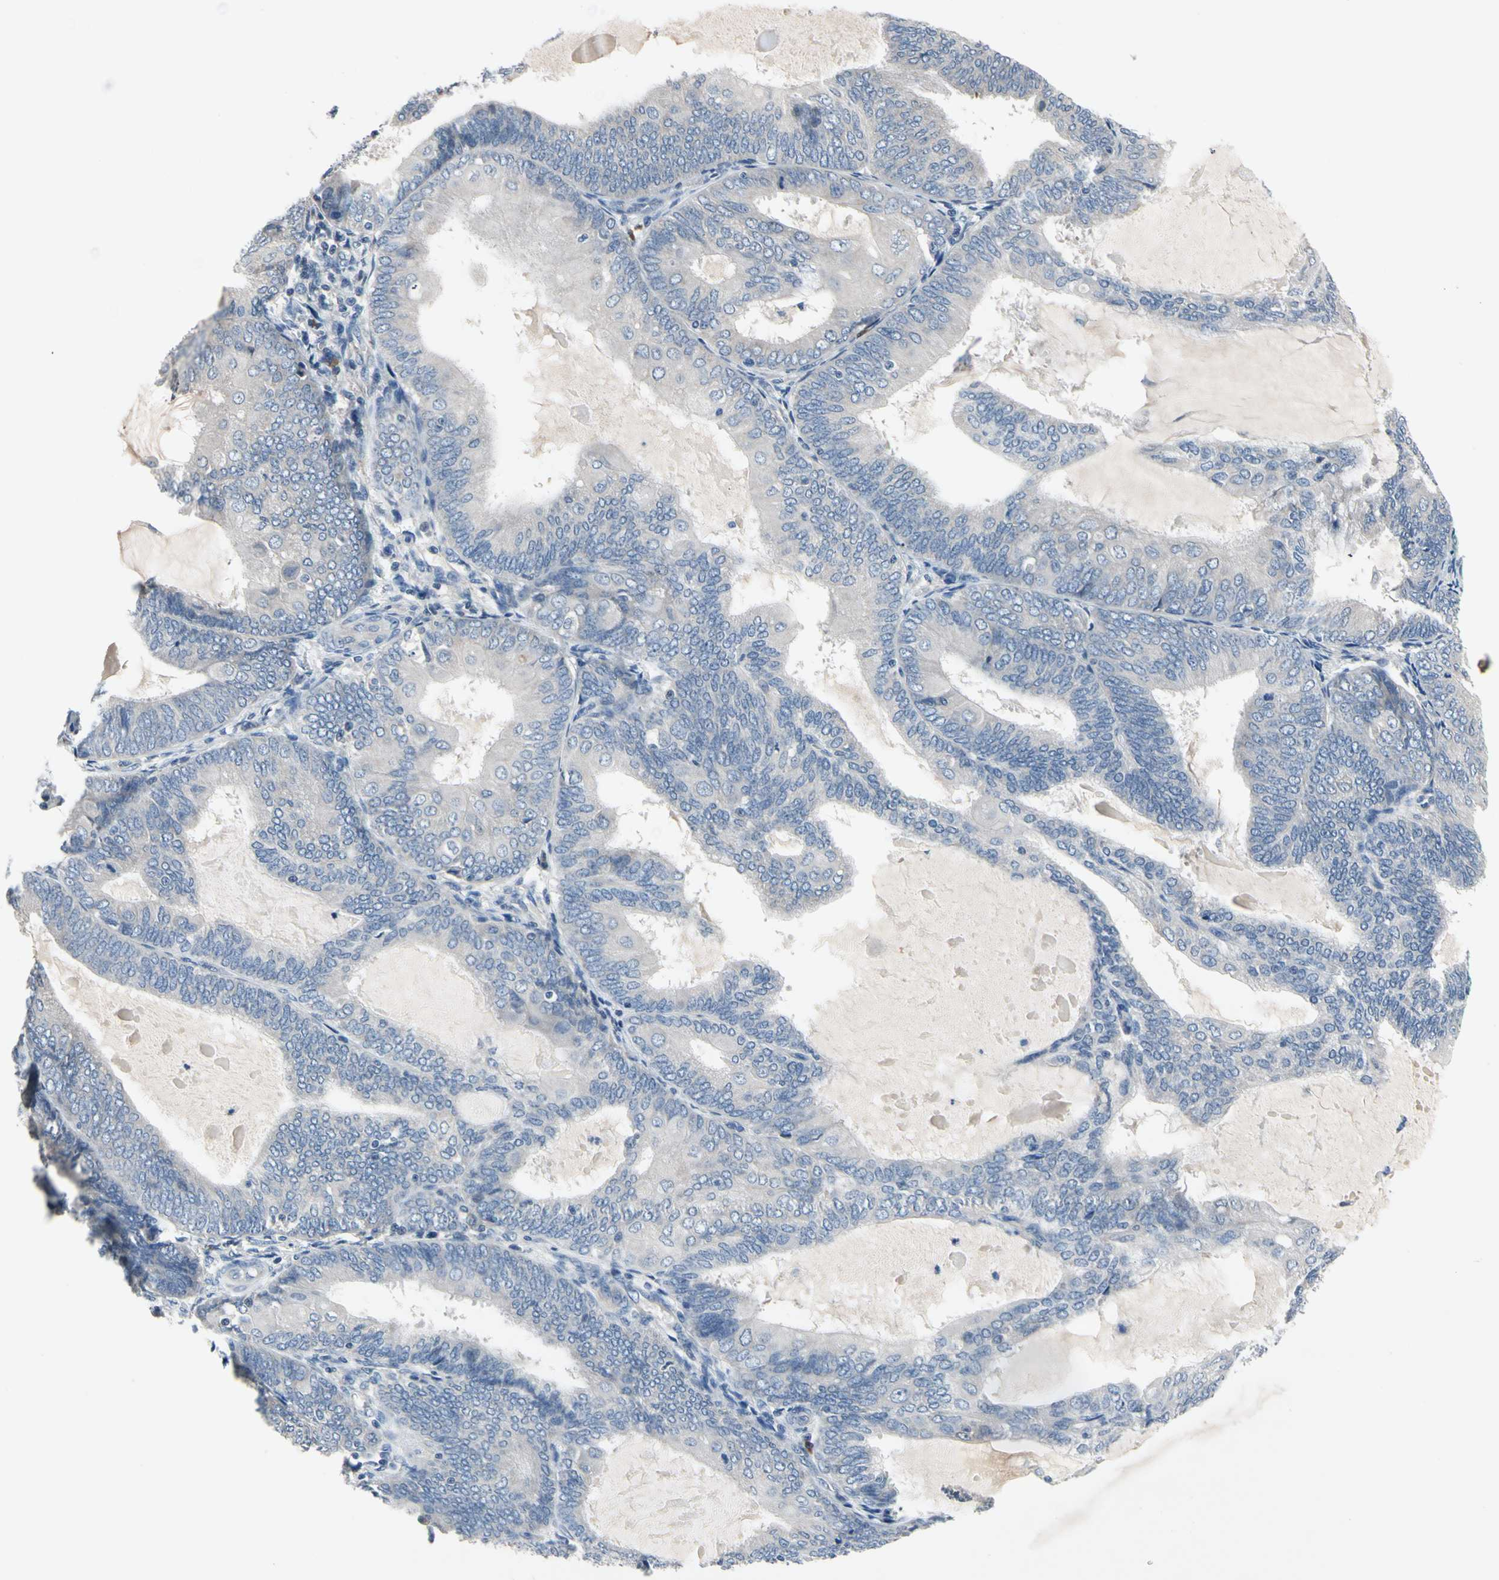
{"staining": {"intensity": "negative", "quantity": "none", "location": "none"}, "tissue": "endometrial cancer", "cell_type": "Tumor cells", "image_type": "cancer", "snomed": [{"axis": "morphology", "description": "Adenocarcinoma, NOS"}, {"axis": "topography", "description": "Endometrium"}], "caption": "DAB (3,3'-diaminobenzidine) immunohistochemical staining of endometrial cancer exhibits no significant expression in tumor cells. The staining was performed using DAB to visualize the protein expression in brown, while the nuclei were stained in blue with hematoxylin (Magnification: 20x).", "gene": "SELENOK", "patient": {"sex": "female", "age": 81}}